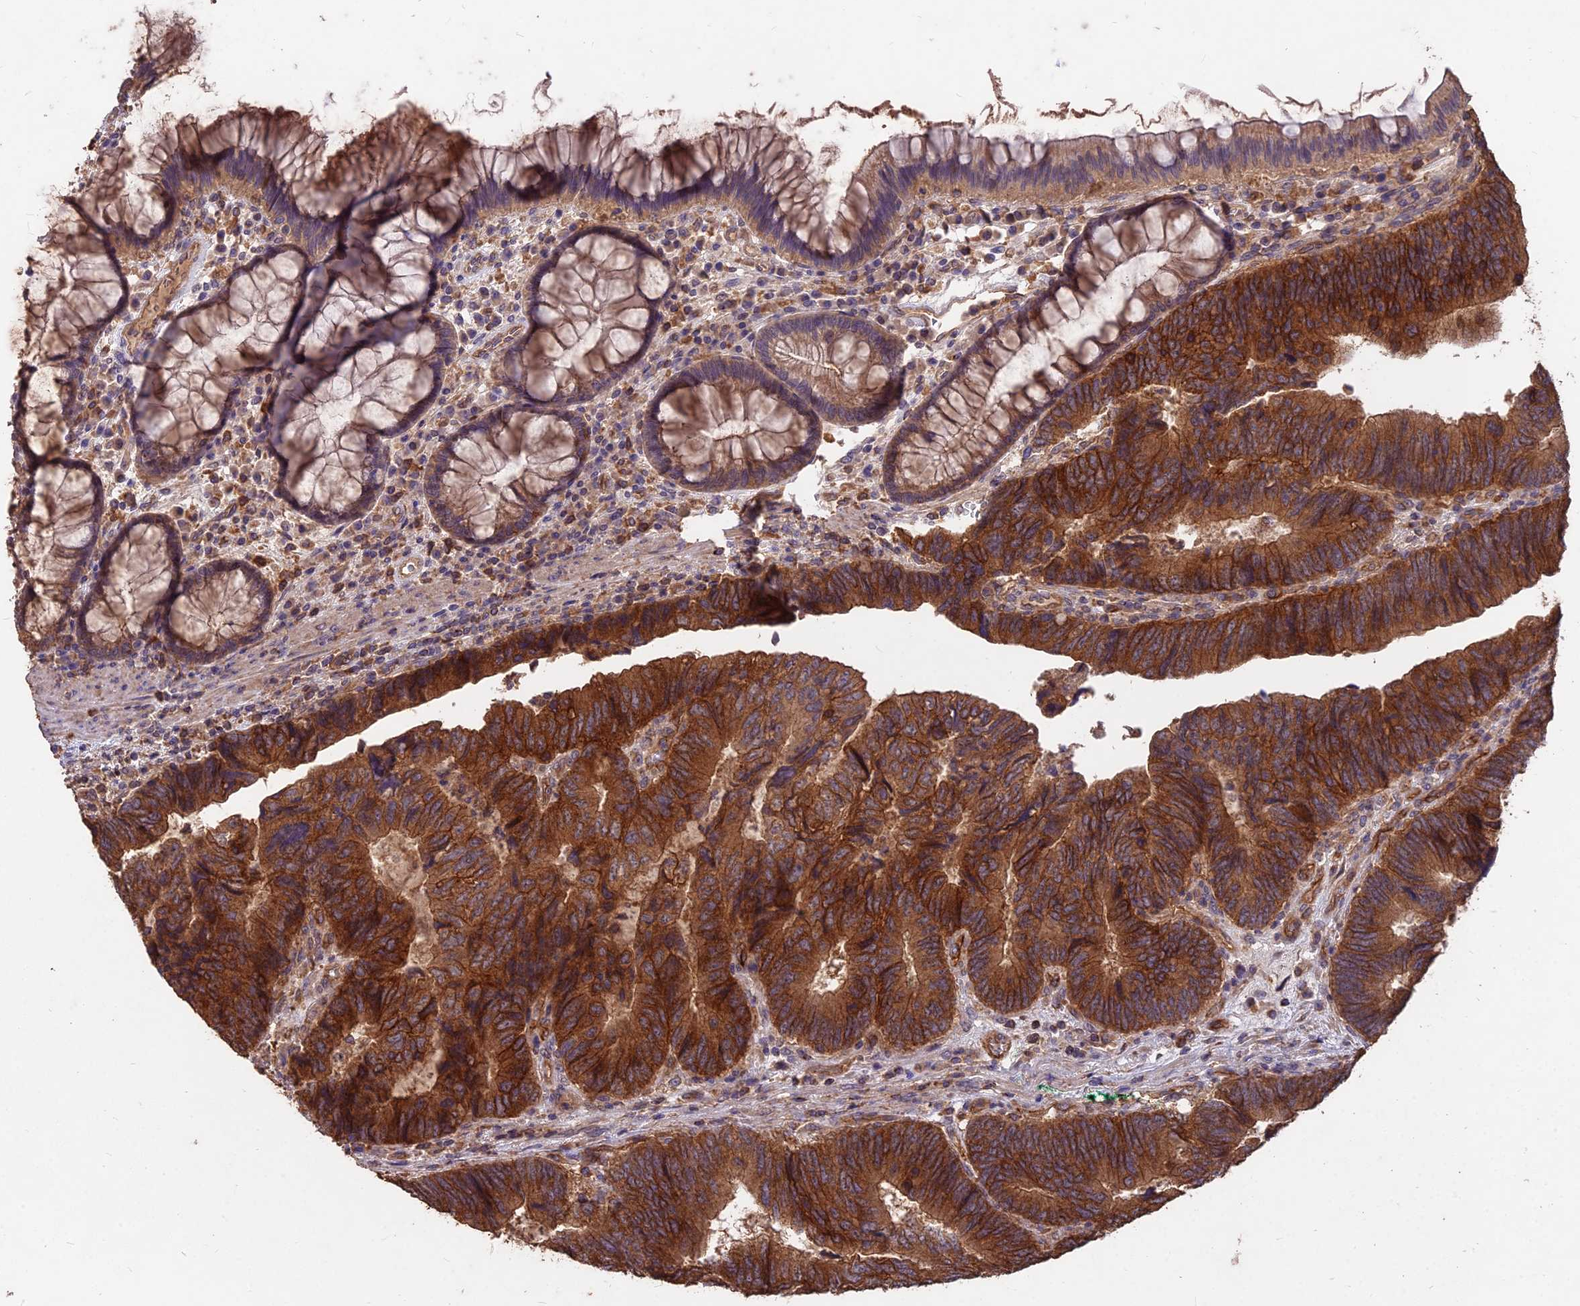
{"staining": {"intensity": "strong", "quantity": ">75%", "location": "cytoplasmic/membranous"}, "tissue": "colorectal cancer", "cell_type": "Tumor cells", "image_type": "cancer", "snomed": [{"axis": "morphology", "description": "Adenocarcinoma, NOS"}, {"axis": "topography", "description": "Colon"}], "caption": "Immunohistochemical staining of adenocarcinoma (colorectal) reveals high levels of strong cytoplasmic/membranous expression in about >75% of tumor cells.", "gene": "CEMIP2", "patient": {"sex": "female", "age": 67}}